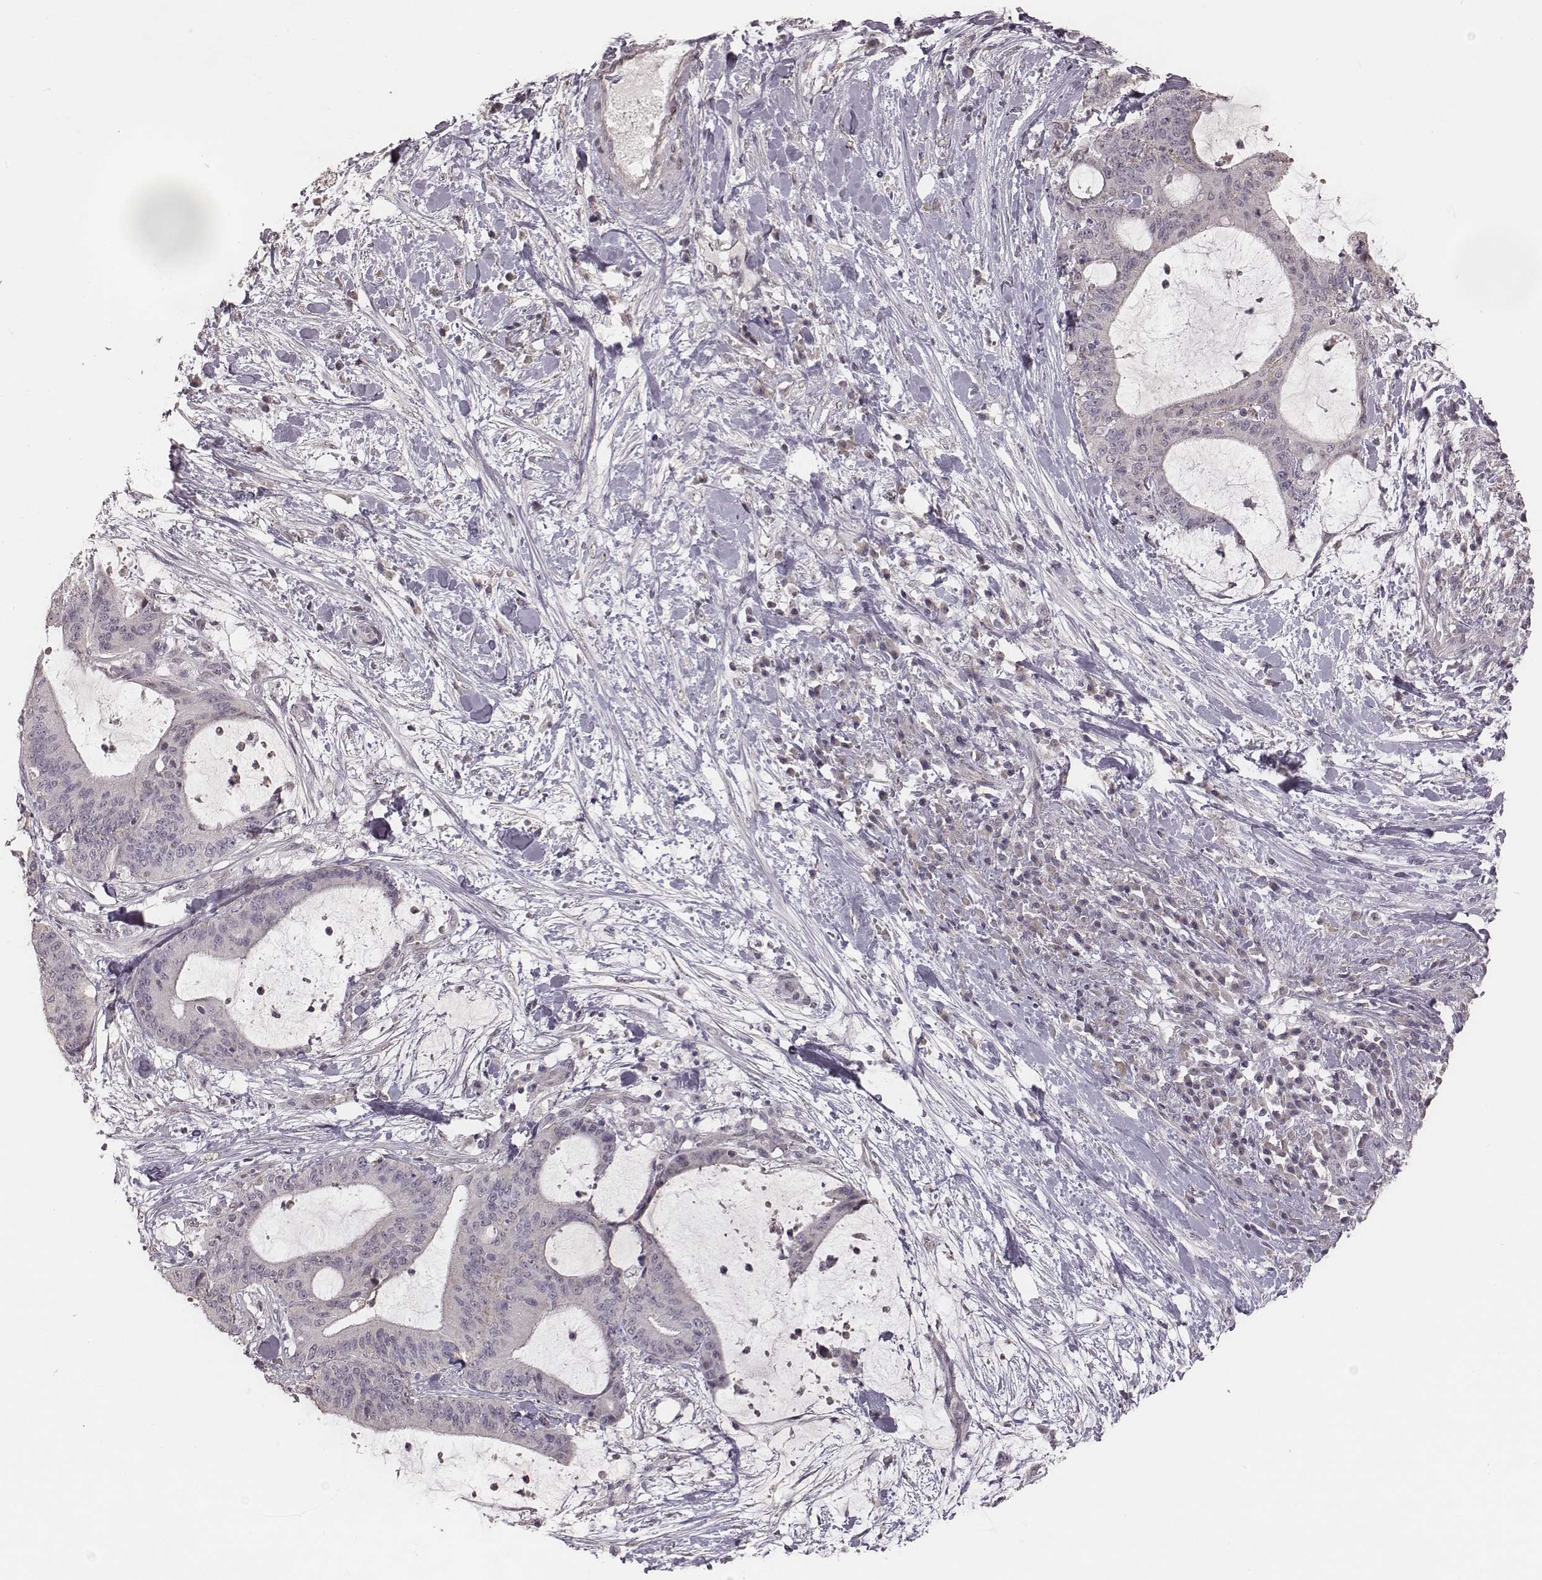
{"staining": {"intensity": "negative", "quantity": "none", "location": "none"}, "tissue": "liver cancer", "cell_type": "Tumor cells", "image_type": "cancer", "snomed": [{"axis": "morphology", "description": "Cholangiocarcinoma"}, {"axis": "topography", "description": "Liver"}], "caption": "Liver cholangiocarcinoma stained for a protein using immunohistochemistry demonstrates no expression tumor cells.", "gene": "SLC7A4", "patient": {"sex": "female", "age": 73}}